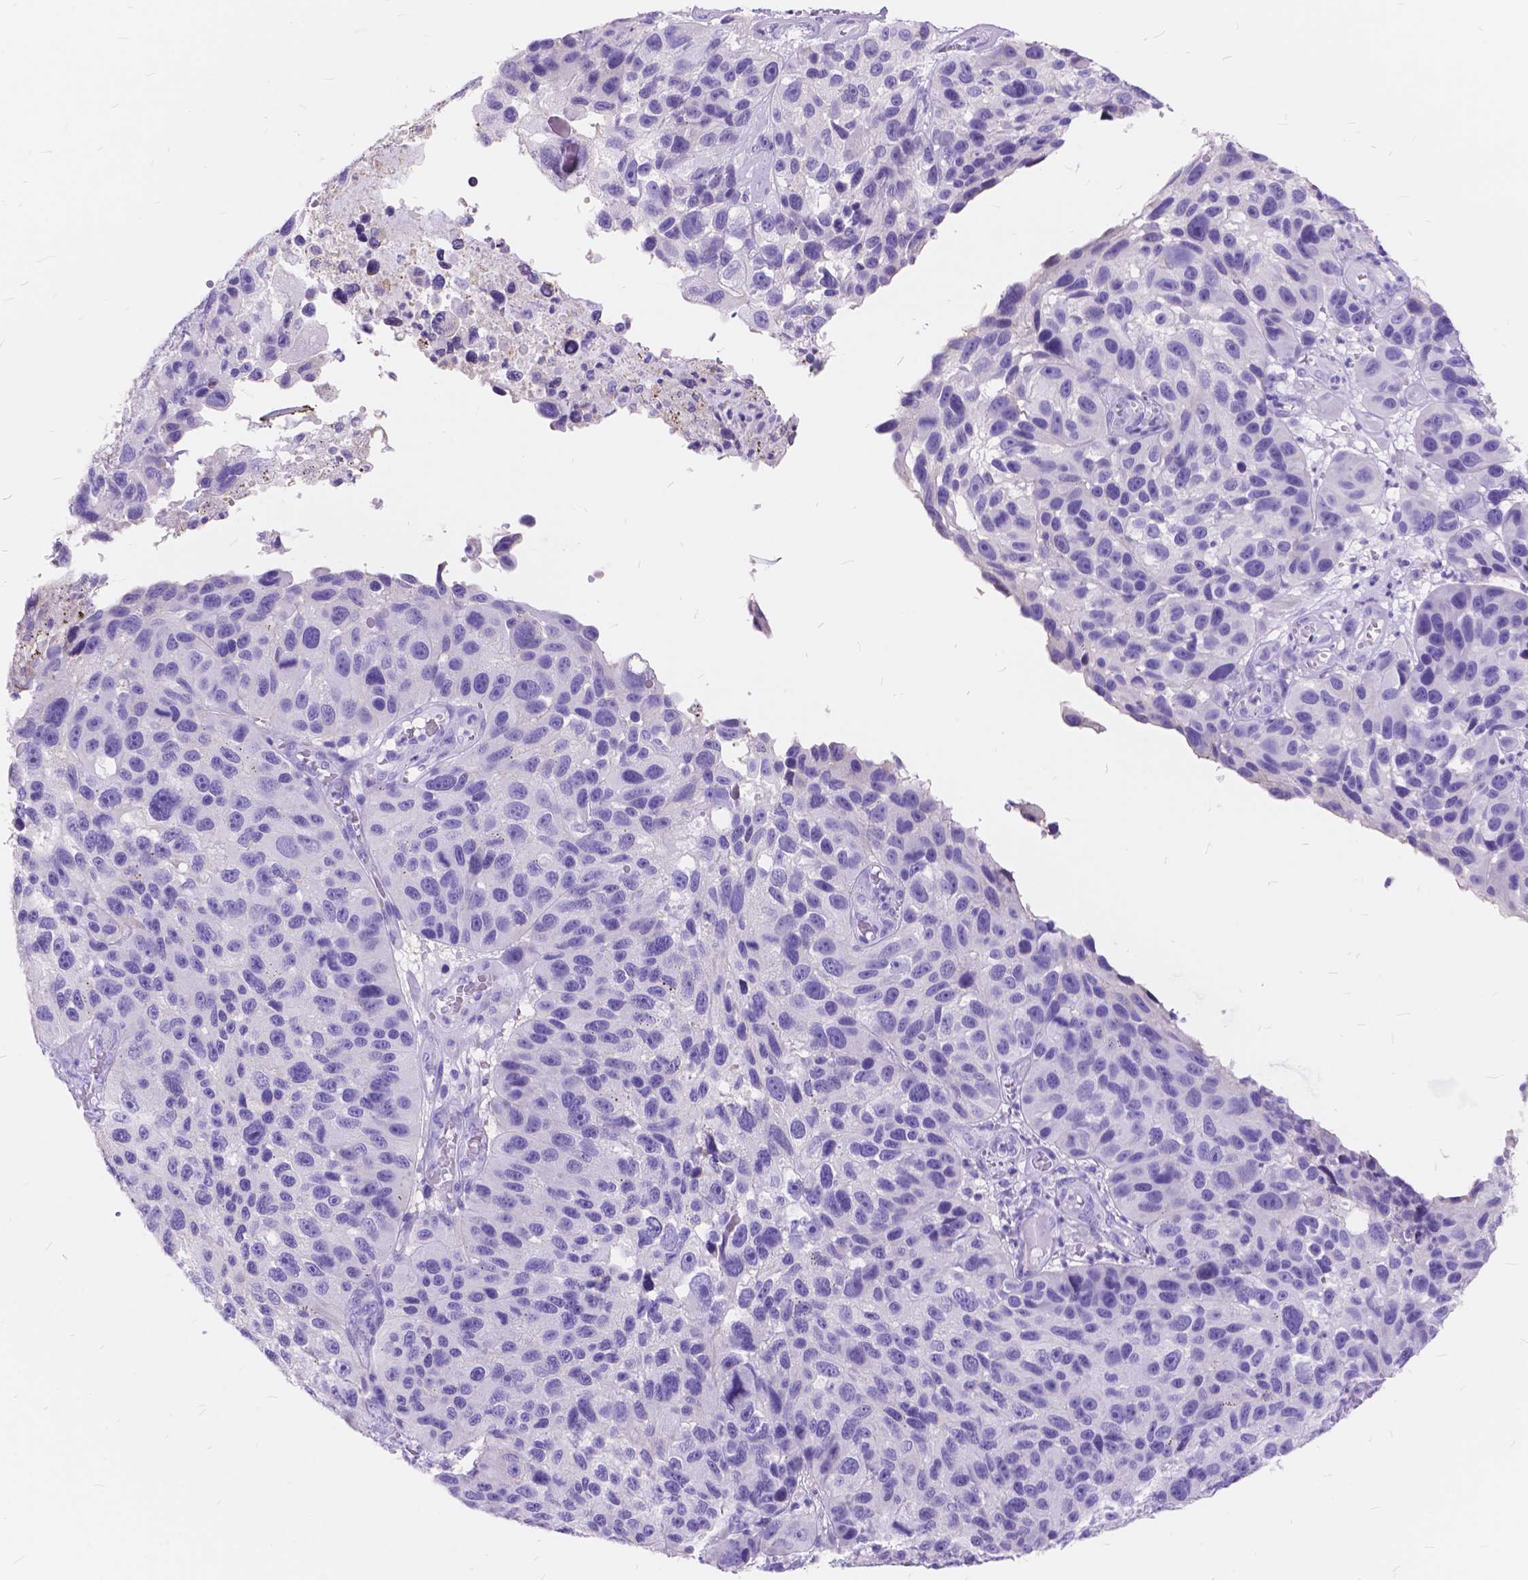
{"staining": {"intensity": "negative", "quantity": "none", "location": "none"}, "tissue": "melanoma", "cell_type": "Tumor cells", "image_type": "cancer", "snomed": [{"axis": "morphology", "description": "Malignant melanoma, NOS"}, {"axis": "topography", "description": "Skin"}], "caption": "IHC micrograph of neoplastic tissue: human melanoma stained with DAB (3,3'-diaminobenzidine) reveals no significant protein positivity in tumor cells.", "gene": "FOXL2", "patient": {"sex": "male", "age": 53}}